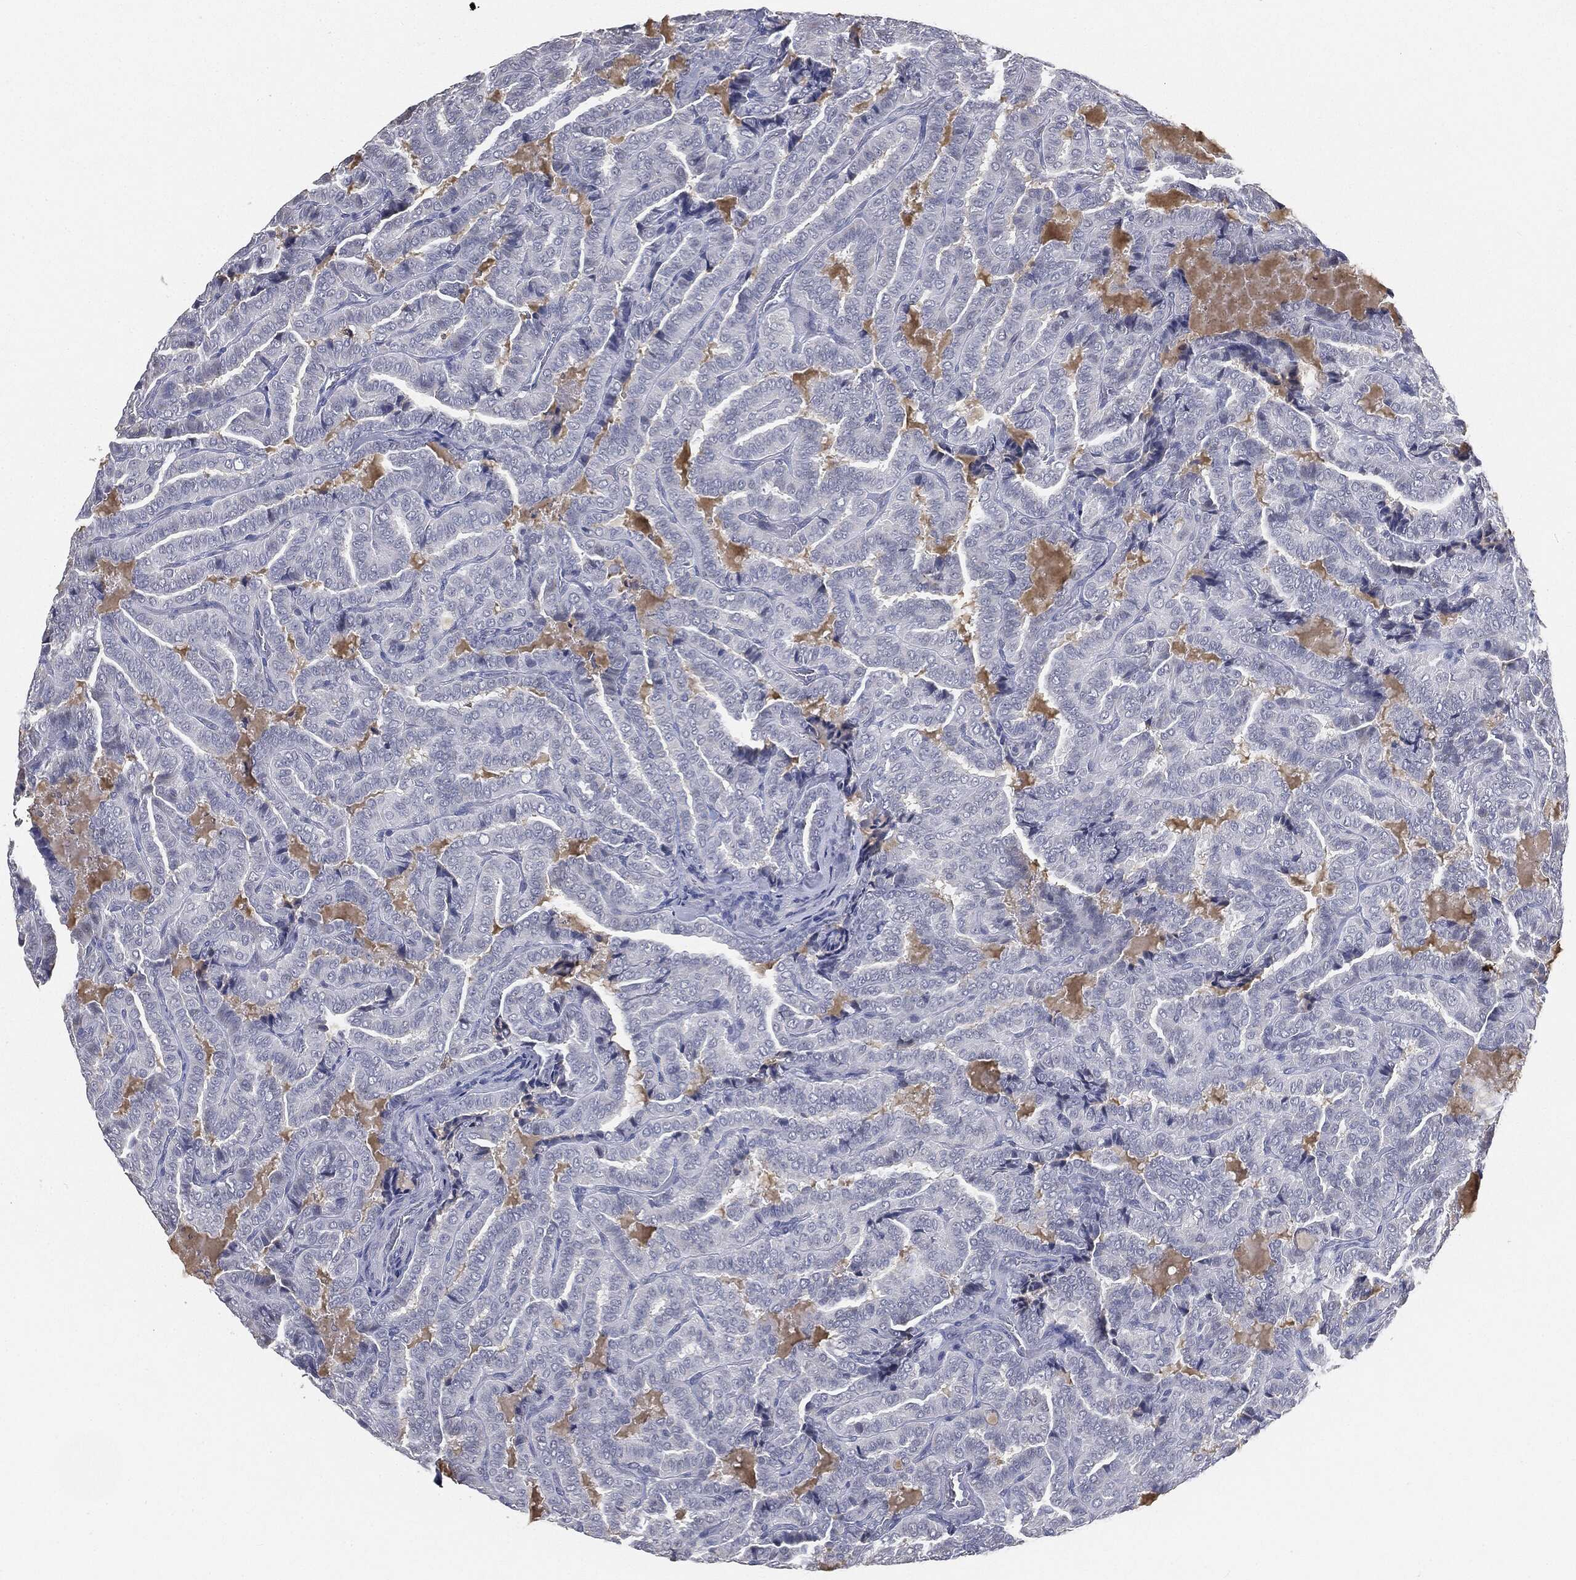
{"staining": {"intensity": "negative", "quantity": "none", "location": "none"}, "tissue": "thyroid cancer", "cell_type": "Tumor cells", "image_type": "cancer", "snomed": [{"axis": "morphology", "description": "Papillary adenocarcinoma, NOS"}, {"axis": "topography", "description": "Thyroid gland"}], "caption": "This histopathology image is of papillary adenocarcinoma (thyroid) stained with IHC to label a protein in brown with the nuclei are counter-stained blue. There is no staining in tumor cells.", "gene": "SLC2A2", "patient": {"sex": "female", "age": 39}}